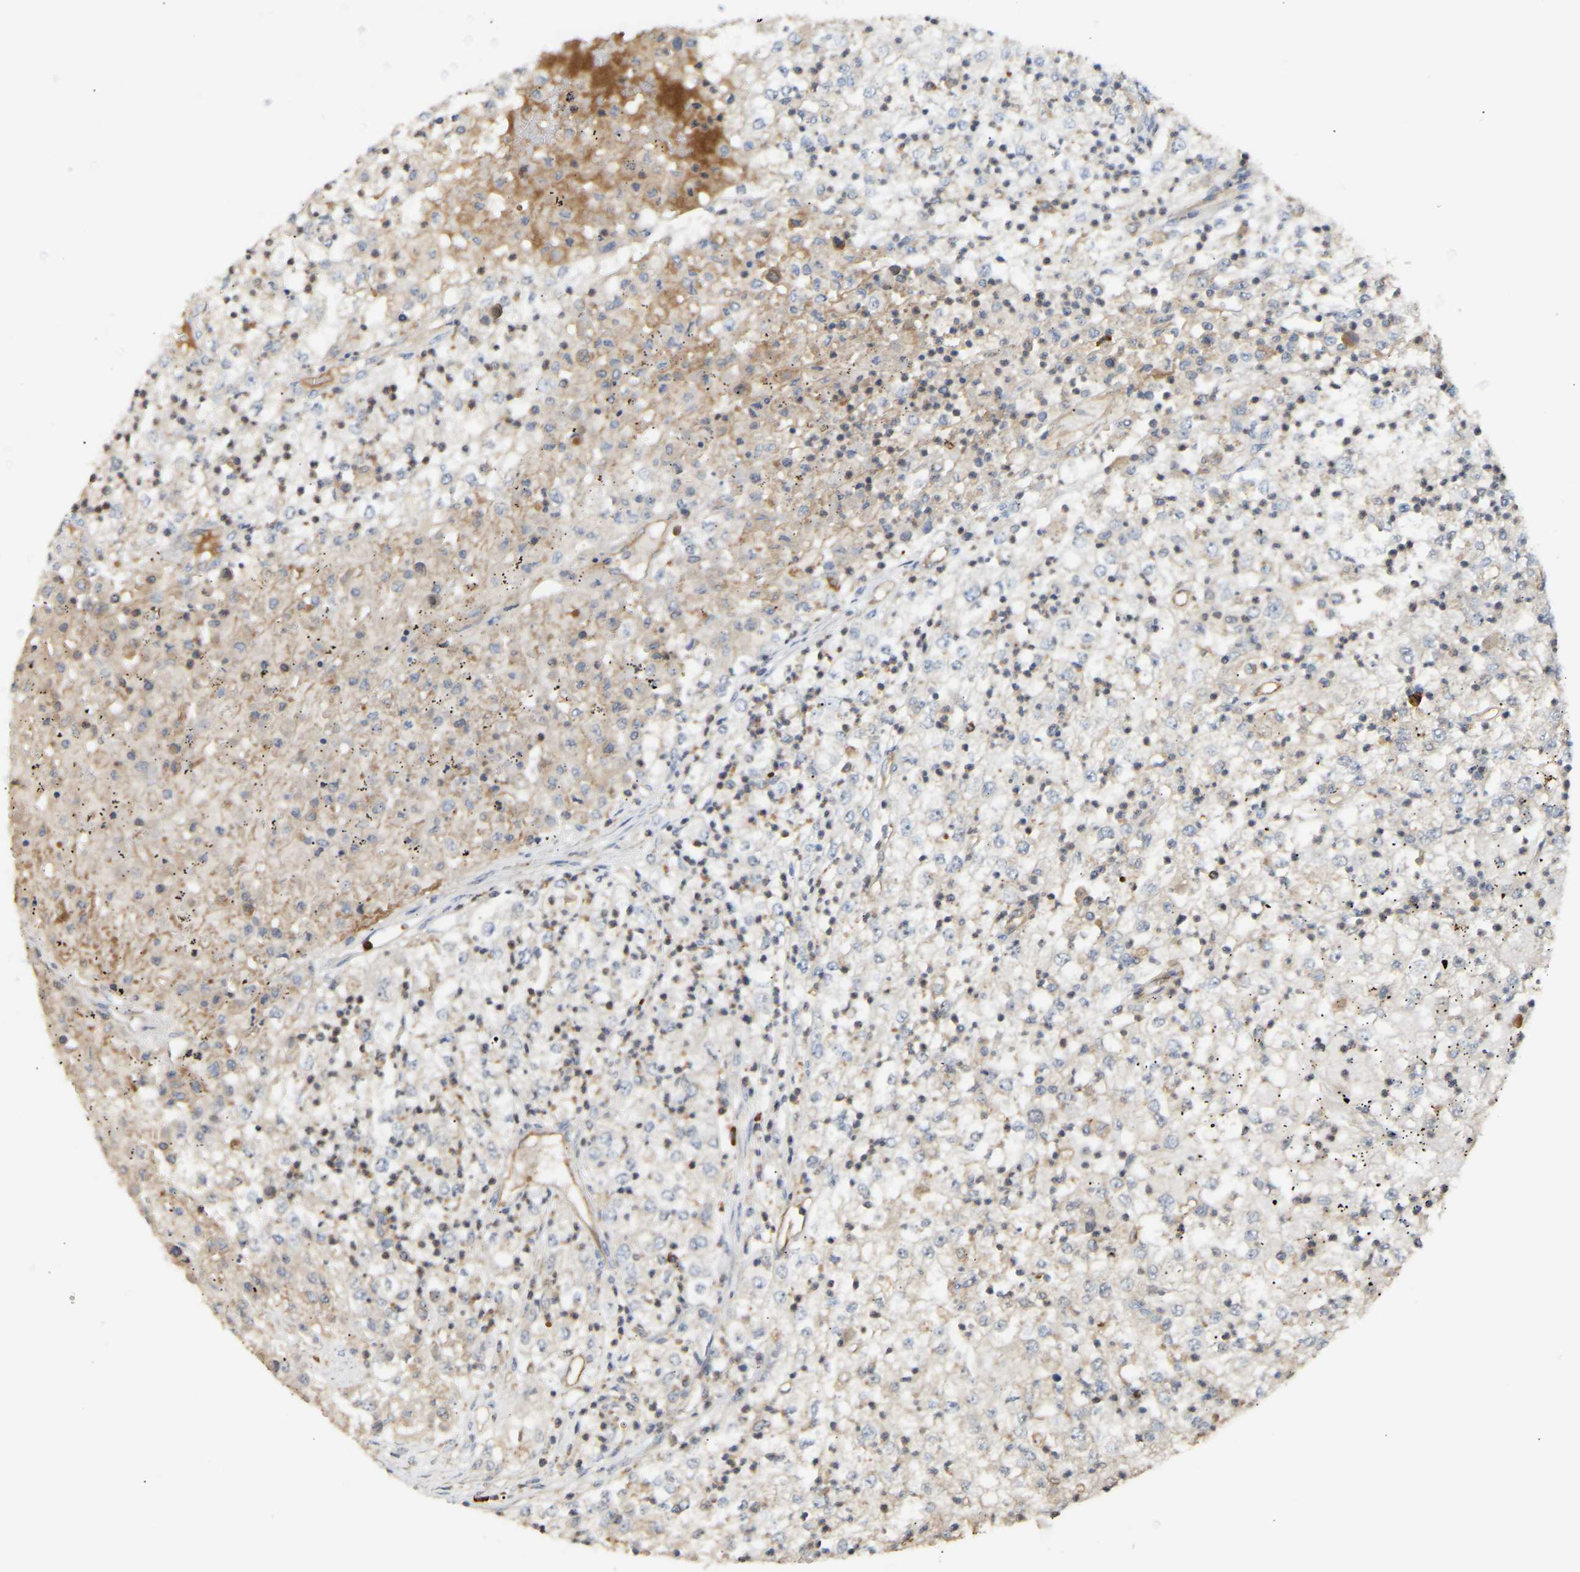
{"staining": {"intensity": "weak", "quantity": "<25%", "location": "cytoplasmic/membranous"}, "tissue": "renal cancer", "cell_type": "Tumor cells", "image_type": "cancer", "snomed": [{"axis": "morphology", "description": "Adenocarcinoma, NOS"}, {"axis": "topography", "description": "Kidney"}], "caption": "This is an immunohistochemistry image of renal cancer. There is no staining in tumor cells.", "gene": "PLCG2", "patient": {"sex": "female", "age": 54}}